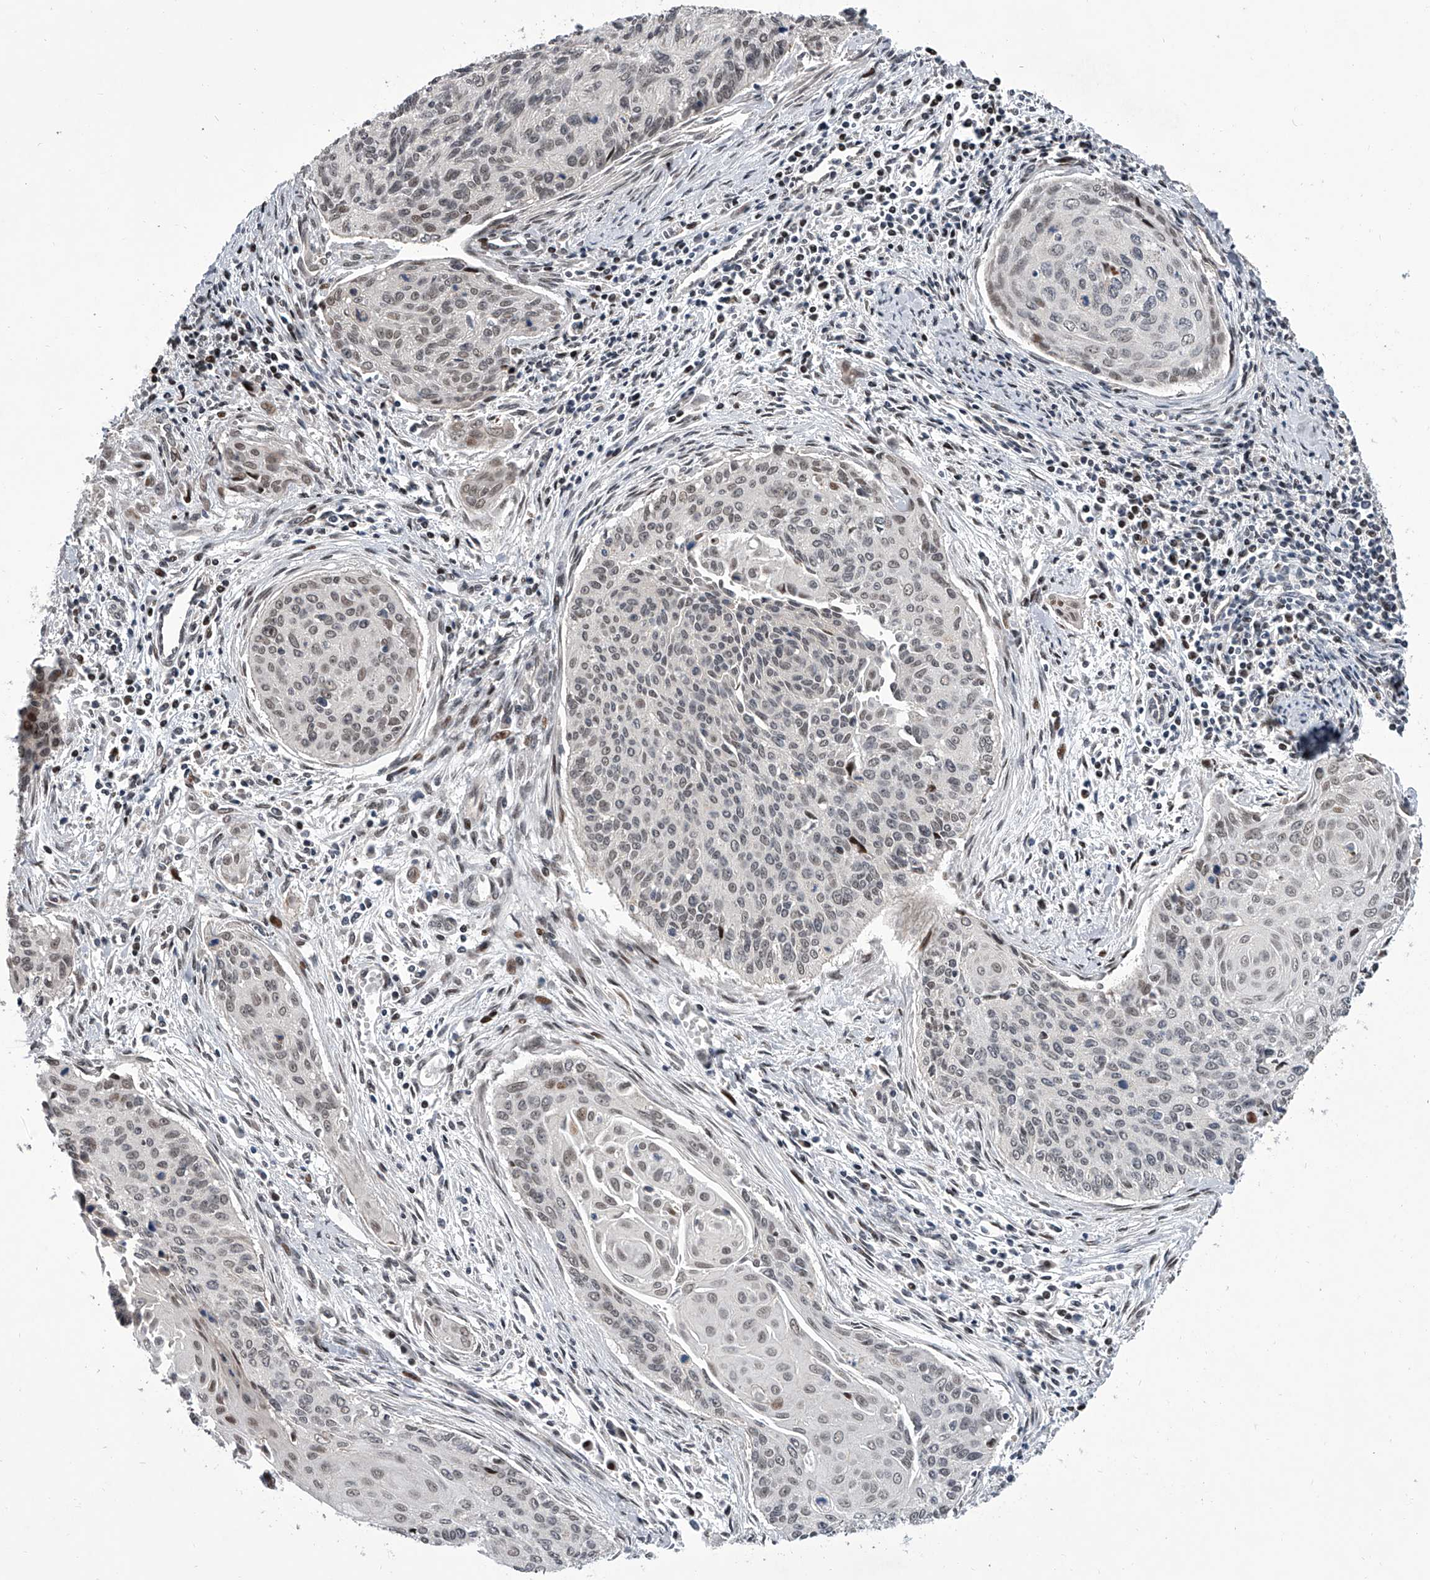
{"staining": {"intensity": "negative", "quantity": "none", "location": "none"}, "tissue": "cervical cancer", "cell_type": "Tumor cells", "image_type": "cancer", "snomed": [{"axis": "morphology", "description": "Squamous cell carcinoma, NOS"}, {"axis": "topography", "description": "Cervix"}], "caption": "Tumor cells show no significant expression in squamous cell carcinoma (cervical).", "gene": "ZNF426", "patient": {"sex": "female", "age": 55}}